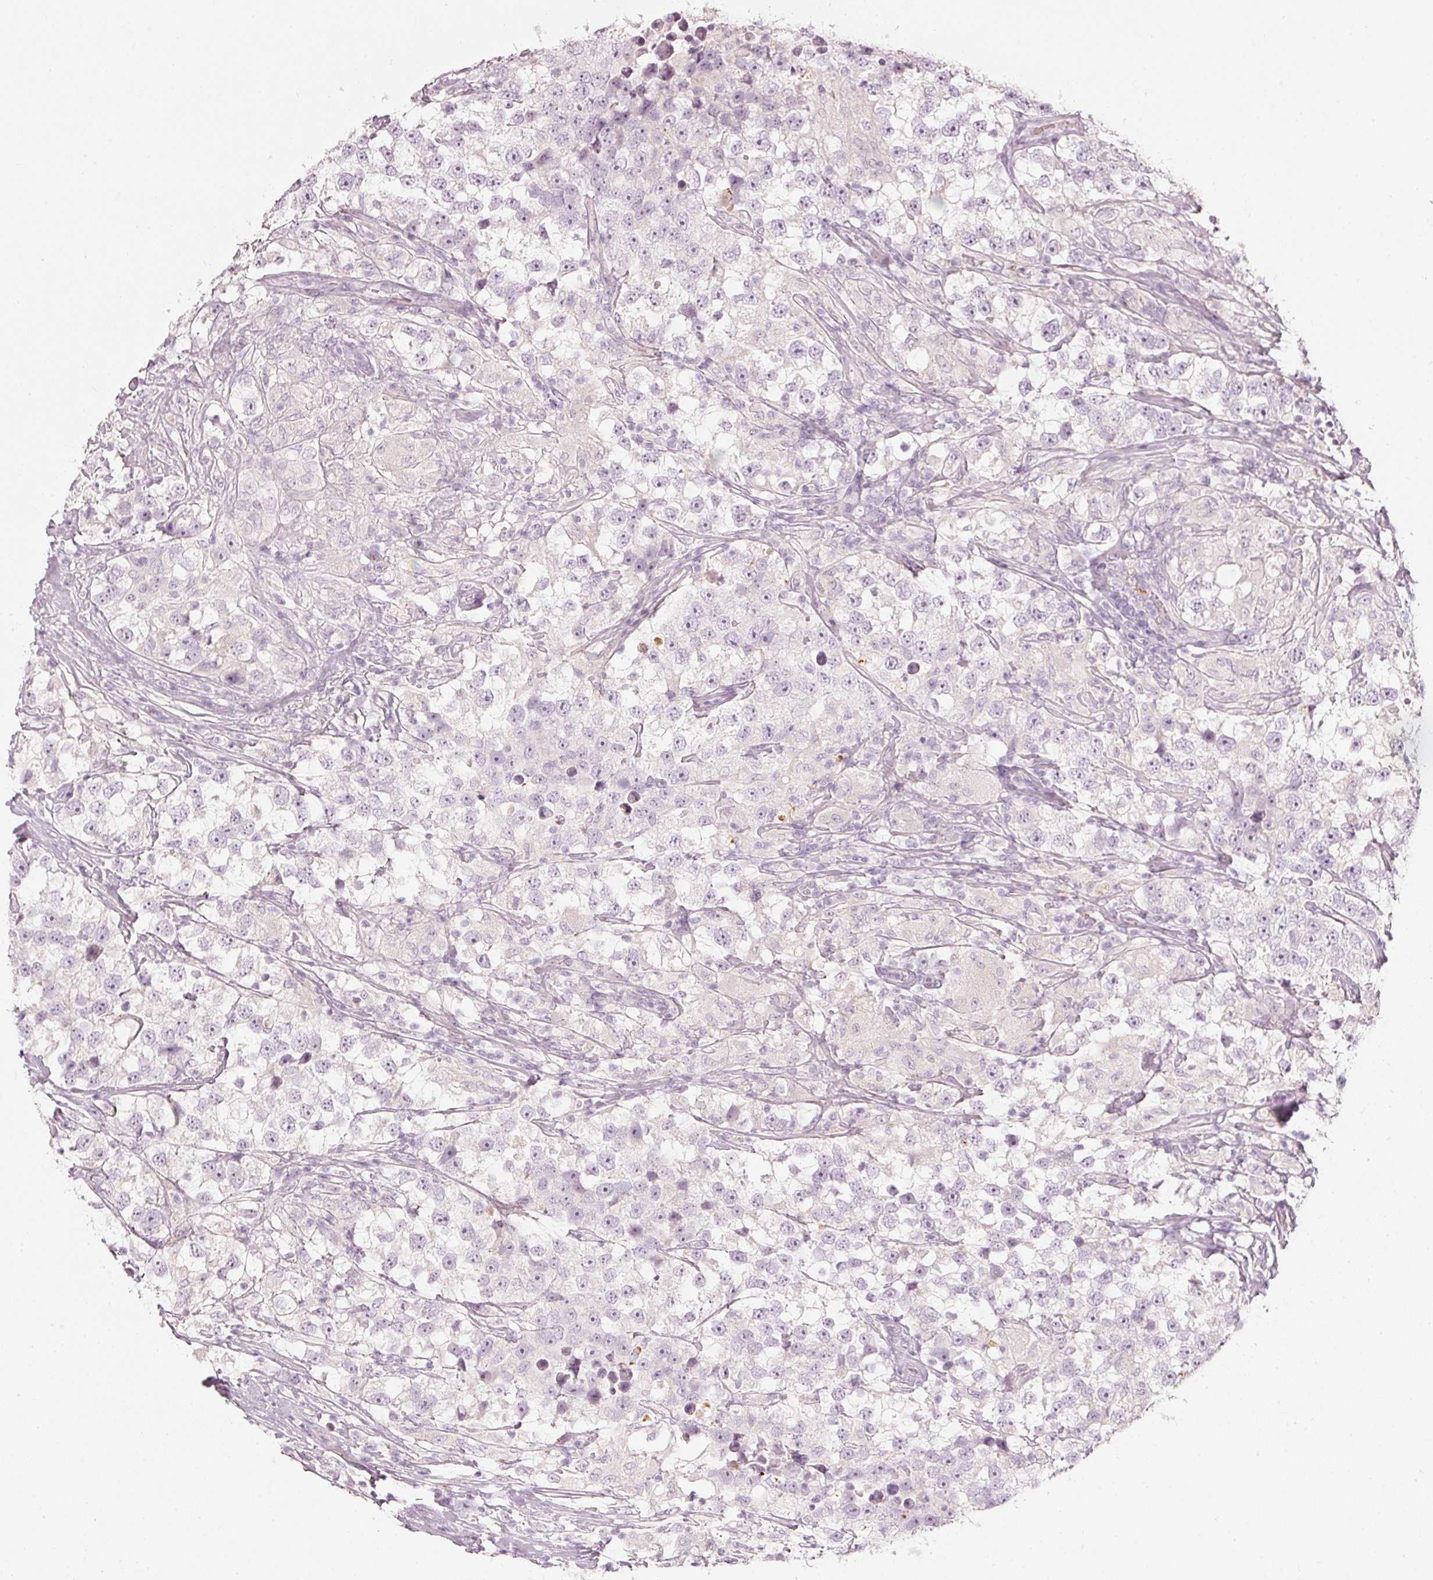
{"staining": {"intensity": "negative", "quantity": "none", "location": "none"}, "tissue": "testis cancer", "cell_type": "Tumor cells", "image_type": "cancer", "snomed": [{"axis": "morphology", "description": "Seminoma, NOS"}, {"axis": "topography", "description": "Testis"}], "caption": "IHC histopathology image of human testis cancer (seminoma) stained for a protein (brown), which exhibits no expression in tumor cells. Nuclei are stained in blue.", "gene": "LECT2", "patient": {"sex": "male", "age": 46}}